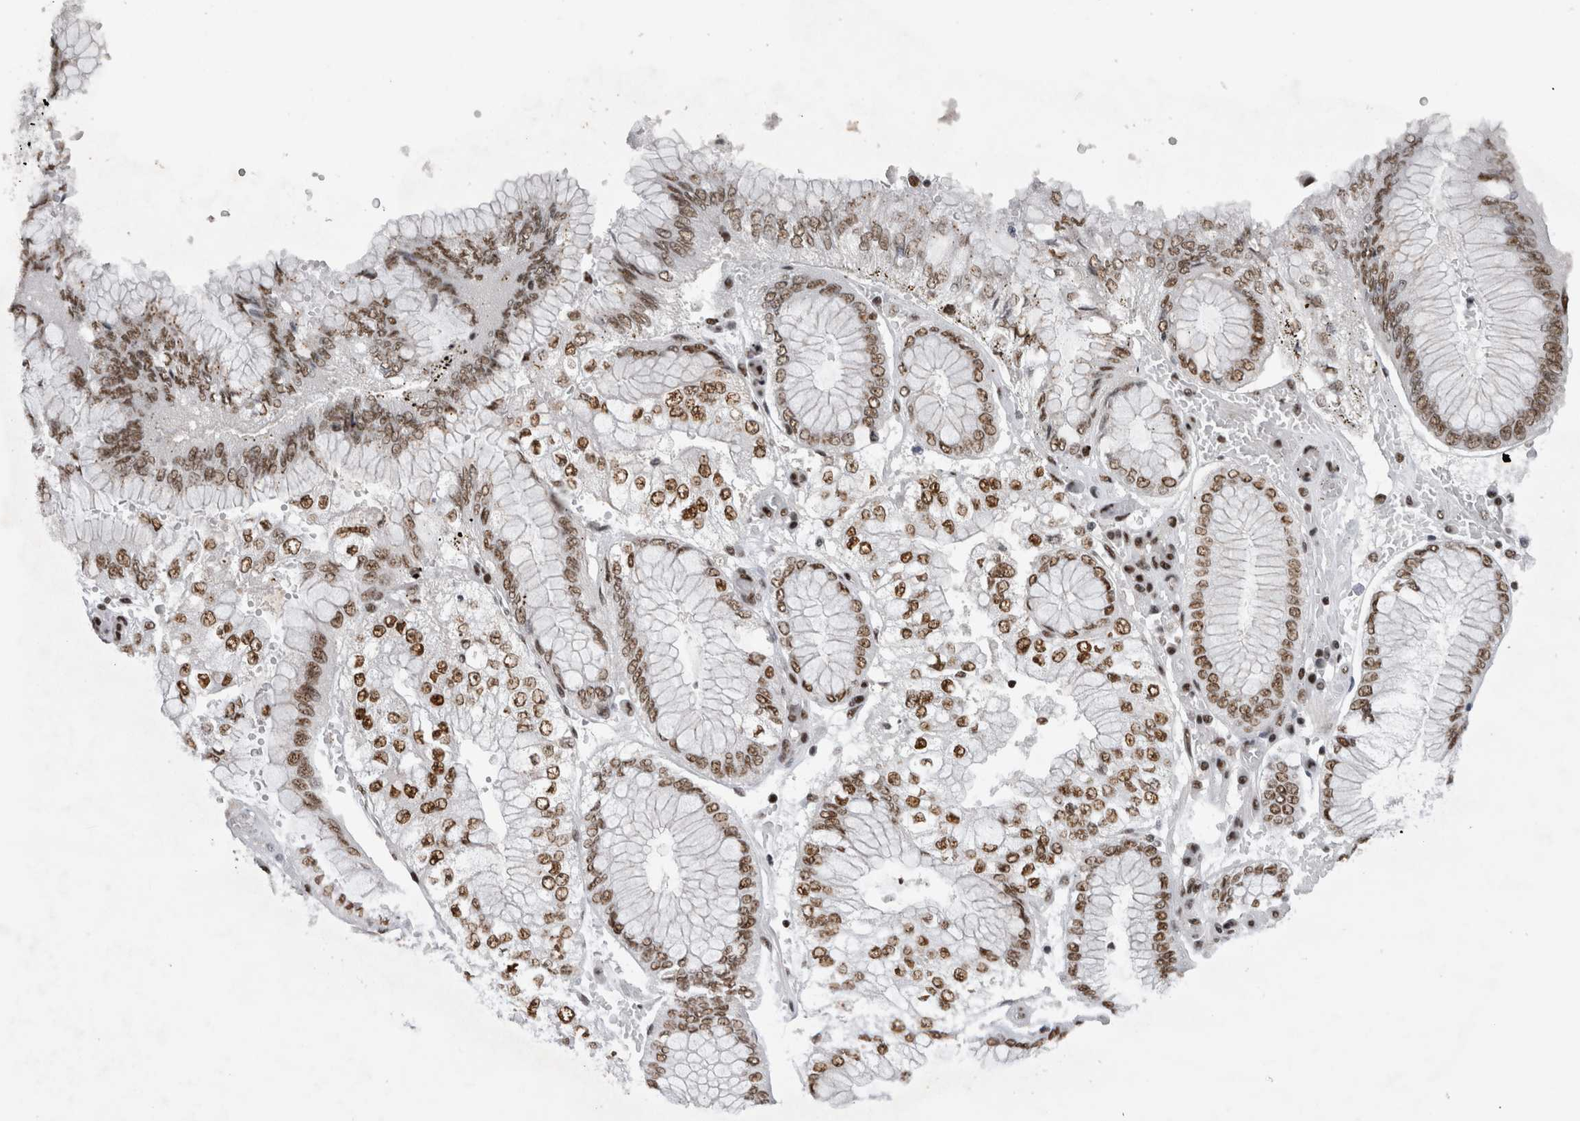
{"staining": {"intensity": "moderate", "quantity": ">75%", "location": "nuclear"}, "tissue": "stomach cancer", "cell_type": "Tumor cells", "image_type": "cancer", "snomed": [{"axis": "morphology", "description": "Adenocarcinoma, NOS"}, {"axis": "topography", "description": "Stomach"}], "caption": "Protein expression analysis of stomach adenocarcinoma demonstrates moderate nuclear positivity in about >75% of tumor cells.", "gene": "CDK11A", "patient": {"sex": "male", "age": 76}}